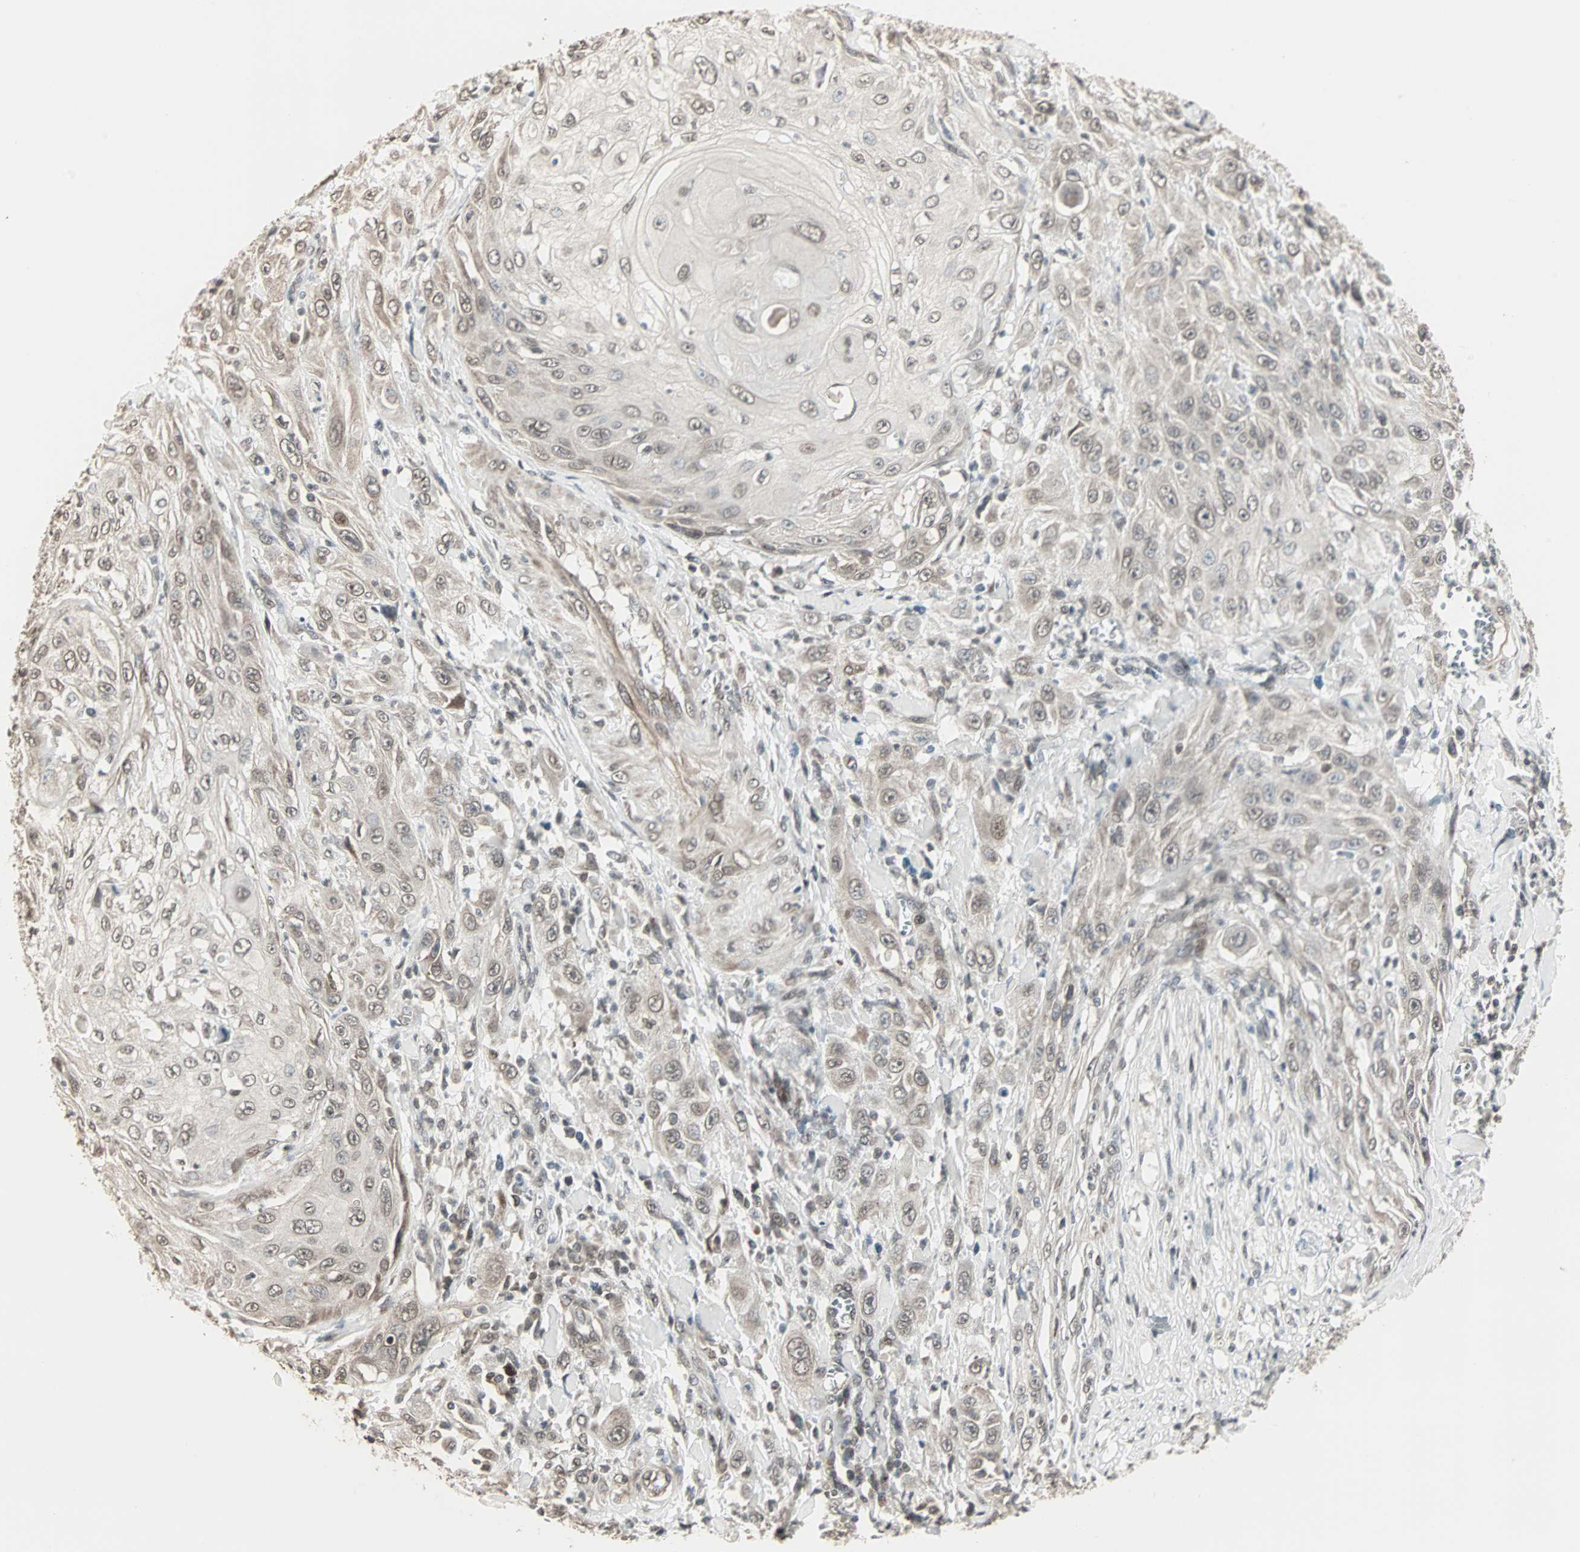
{"staining": {"intensity": "weak", "quantity": "25%-75%", "location": "cytoplasmic/membranous"}, "tissue": "skin cancer", "cell_type": "Tumor cells", "image_type": "cancer", "snomed": [{"axis": "morphology", "description": "Squamous cell carcinoma, NOS"}, {"axis": "morphology", "description": "Squamous cell carcinoma, metastatic, NOS"}, {"axis": "topography", "description": "Skin"}, {"axis": "topography", "description": "Lymph node"}], "caption": "Protein analysis of skin cancer (squamous cell carcinoma) tissue exhibits weak cytoplasmic/membranous positivity in about 25%-75% of tumor cells. Nuclei are stained in blue.", "gene": "CBLC", "patient": {"sex": "male", "age": 75}}